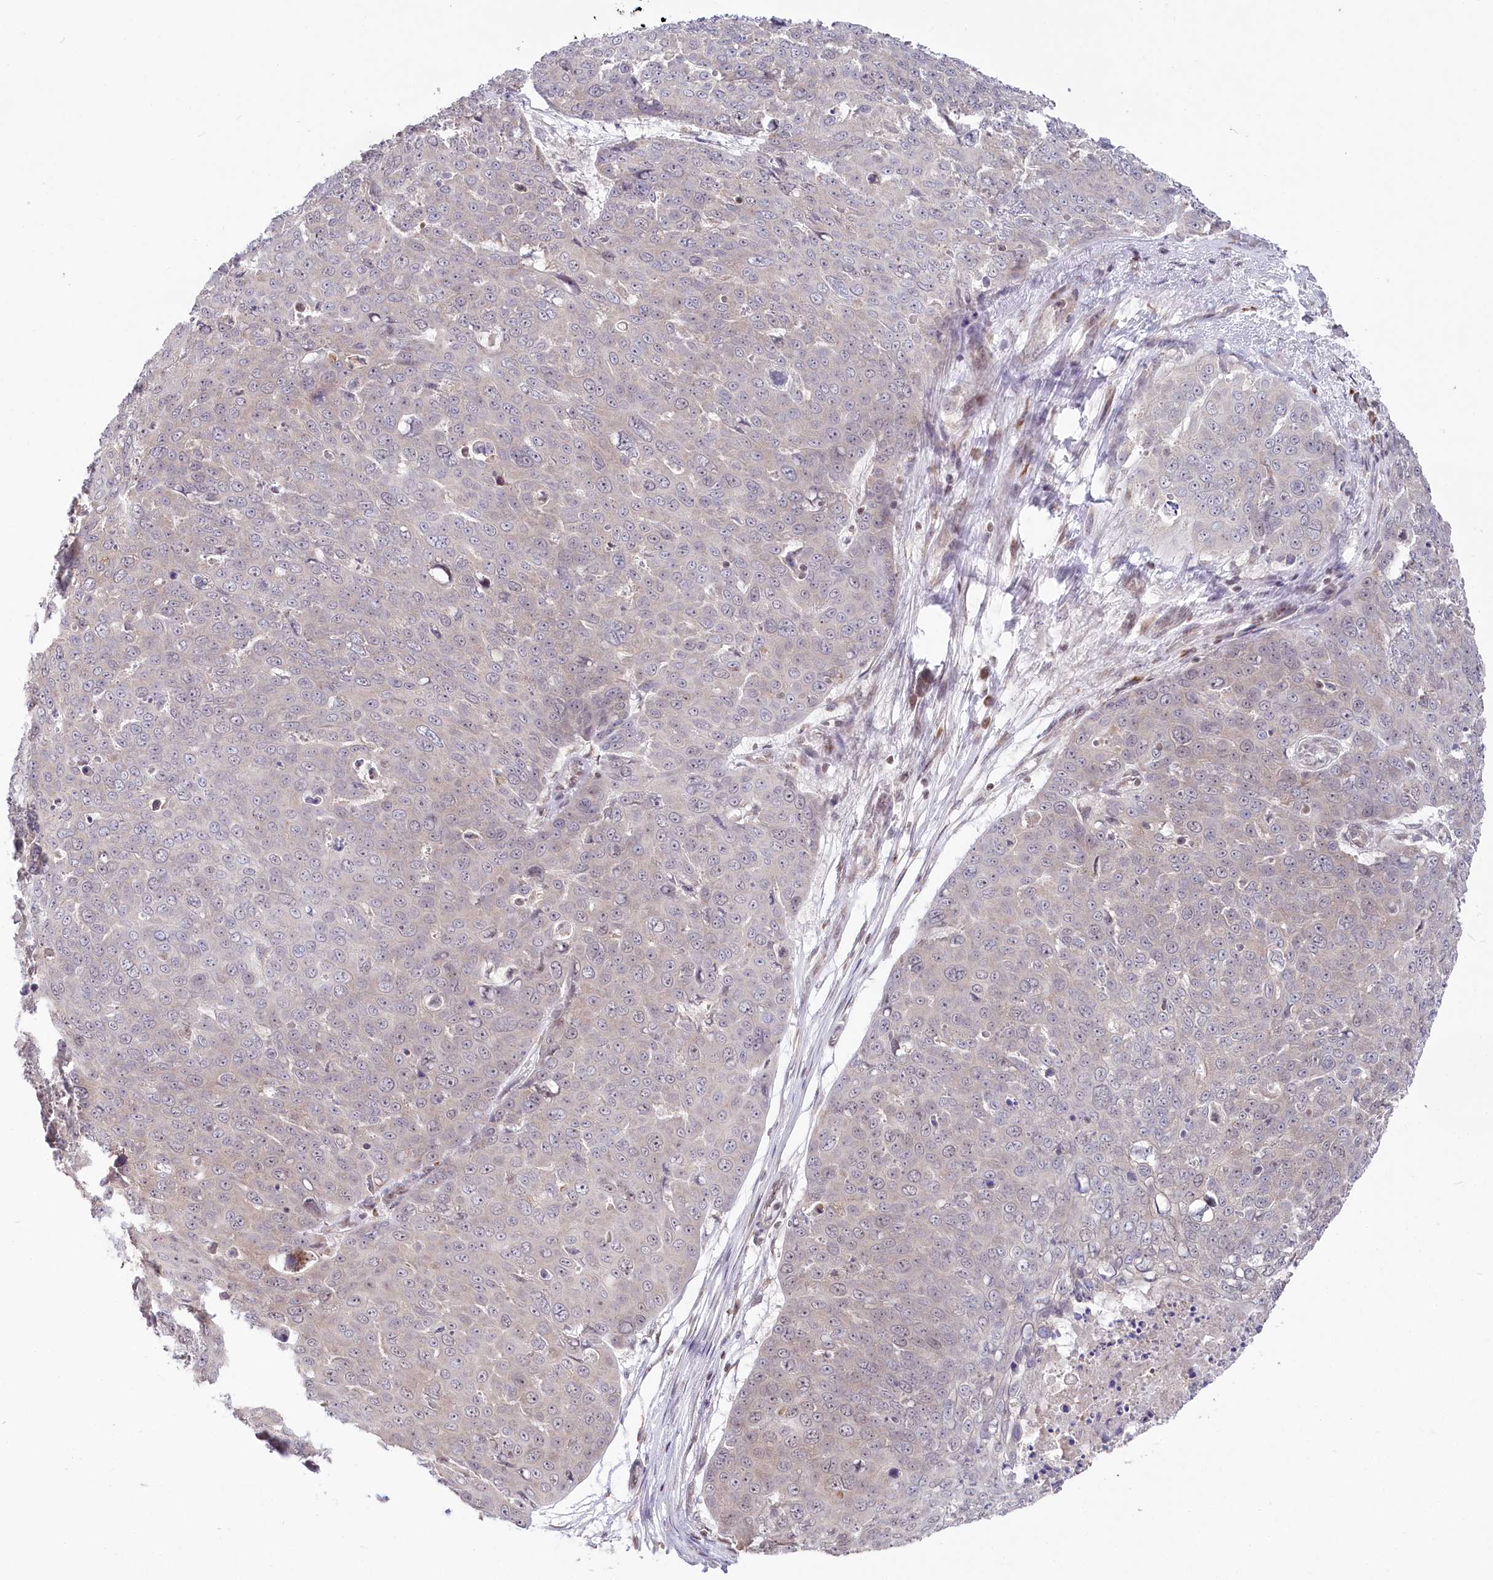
{"staining": {"intensity": "negative", "quantity": "none", "location": "none"}, "tissue": "skin cancer", "cell_type": "Tumor cells", "image_type": "cancer", "snomed": [{"axis": "morphology", "description": "Squamous cell carcinoma, NOS"}, {"axis": "topography", "description": "Skin"}], "caption": "DAB immunohistochemical staining of human skin squamous cell carcinoma shows no significant staining in tumor cells.", "gene": "CGGBP1", "patient": {"sex": "male", "age": 71}}